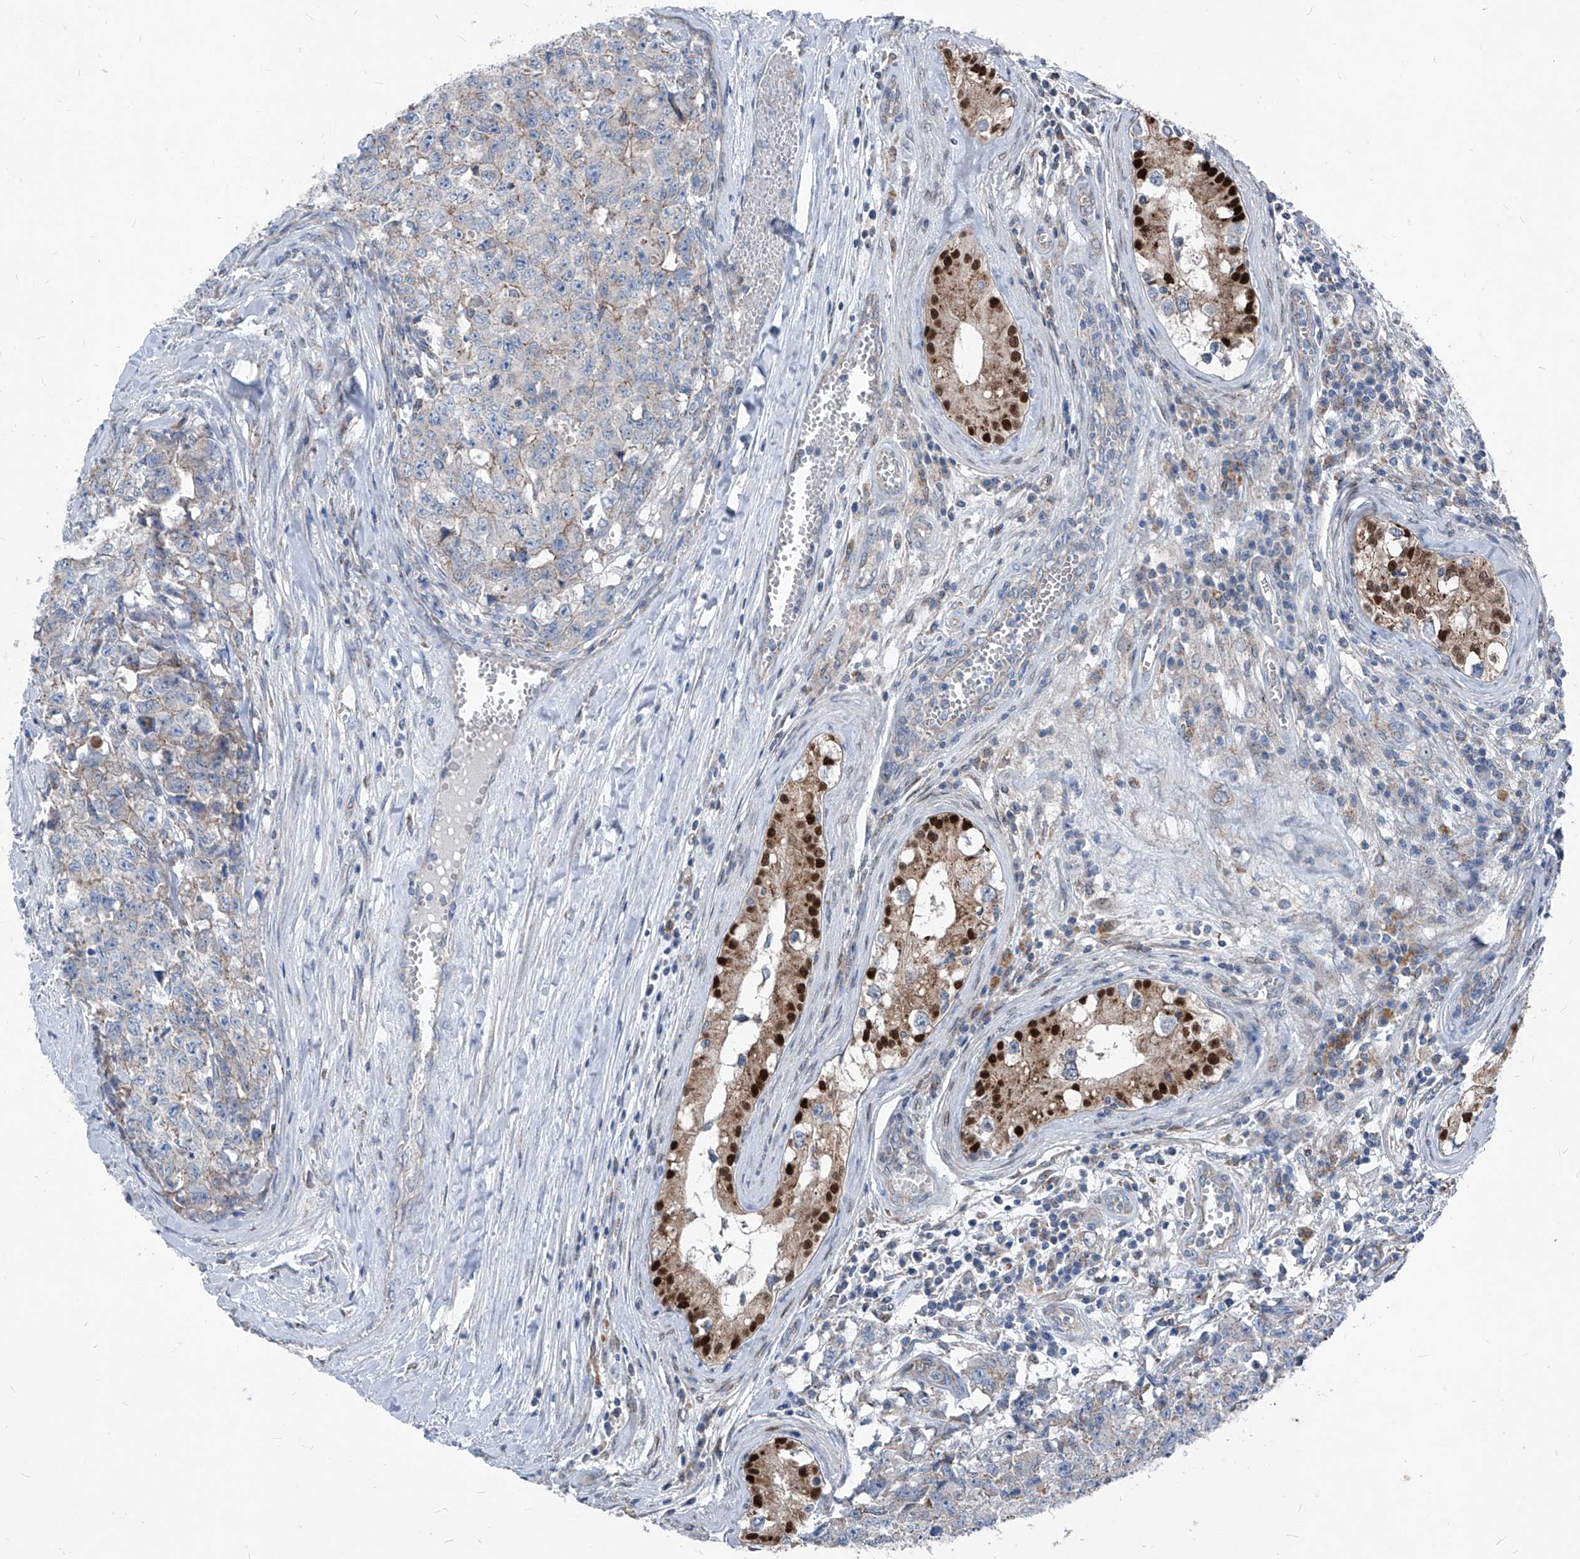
{"staining": {"intensity": "negative", "quantity": "none", "location": "none"}, "tissue": "testis cancer", "cell_type": "Tumor cells", "image_type": "cancer", "snomed": [{"axis": "morphology", "description": "Carcinoma, Embryonal, NOS"}, {"axis": "topography", "description": "Testis"}], "caption": "Immunohistochemistry micrograph of neoplastic tissue: human testis cancer stained with DAB (3,3'-diaminobenzidine) demonstrates no significant protein positivity in tumor cells. The staining is performed using DAB brown chromogen with nuclei counter-stained in using hematoxylin.", "gene": "AGPS", "patient": {"sex": "male", "age": 28}}